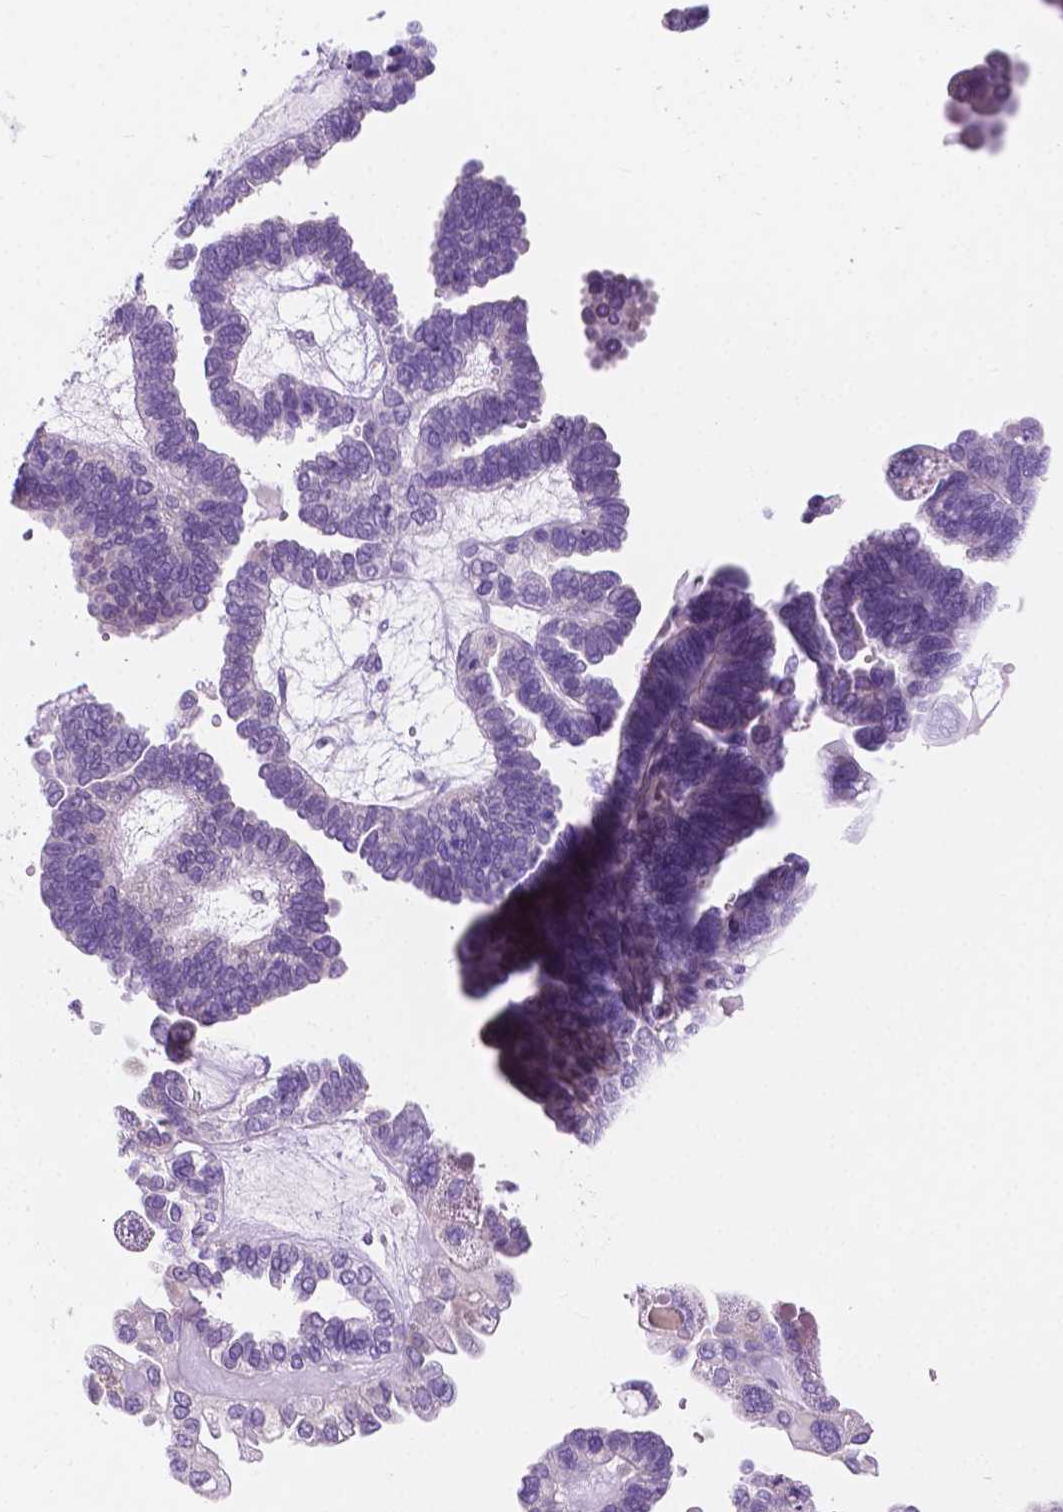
{"staining": {"intensity": "negative", "quantity": "none", "location": "none"}, "tissue": "ovarian cancer", "cell_type": "Tumor cells", "image_type": "cancer", "snomed": [{"axis": "morphology", "description": "Cystadenocarcinoma, serous, NOS"}, {"axis": "topography", "description": "Ovary"}], "caption": "High magnification brightfield microscopy of serous cystadenocarcinoma (ovarian) stained with DAB (brown) and counterstained with hematoxylin (blue): tumor cells show no significant staining.", "gene": "EPPK1", "patient": {"sex": "female", "age": 51}}